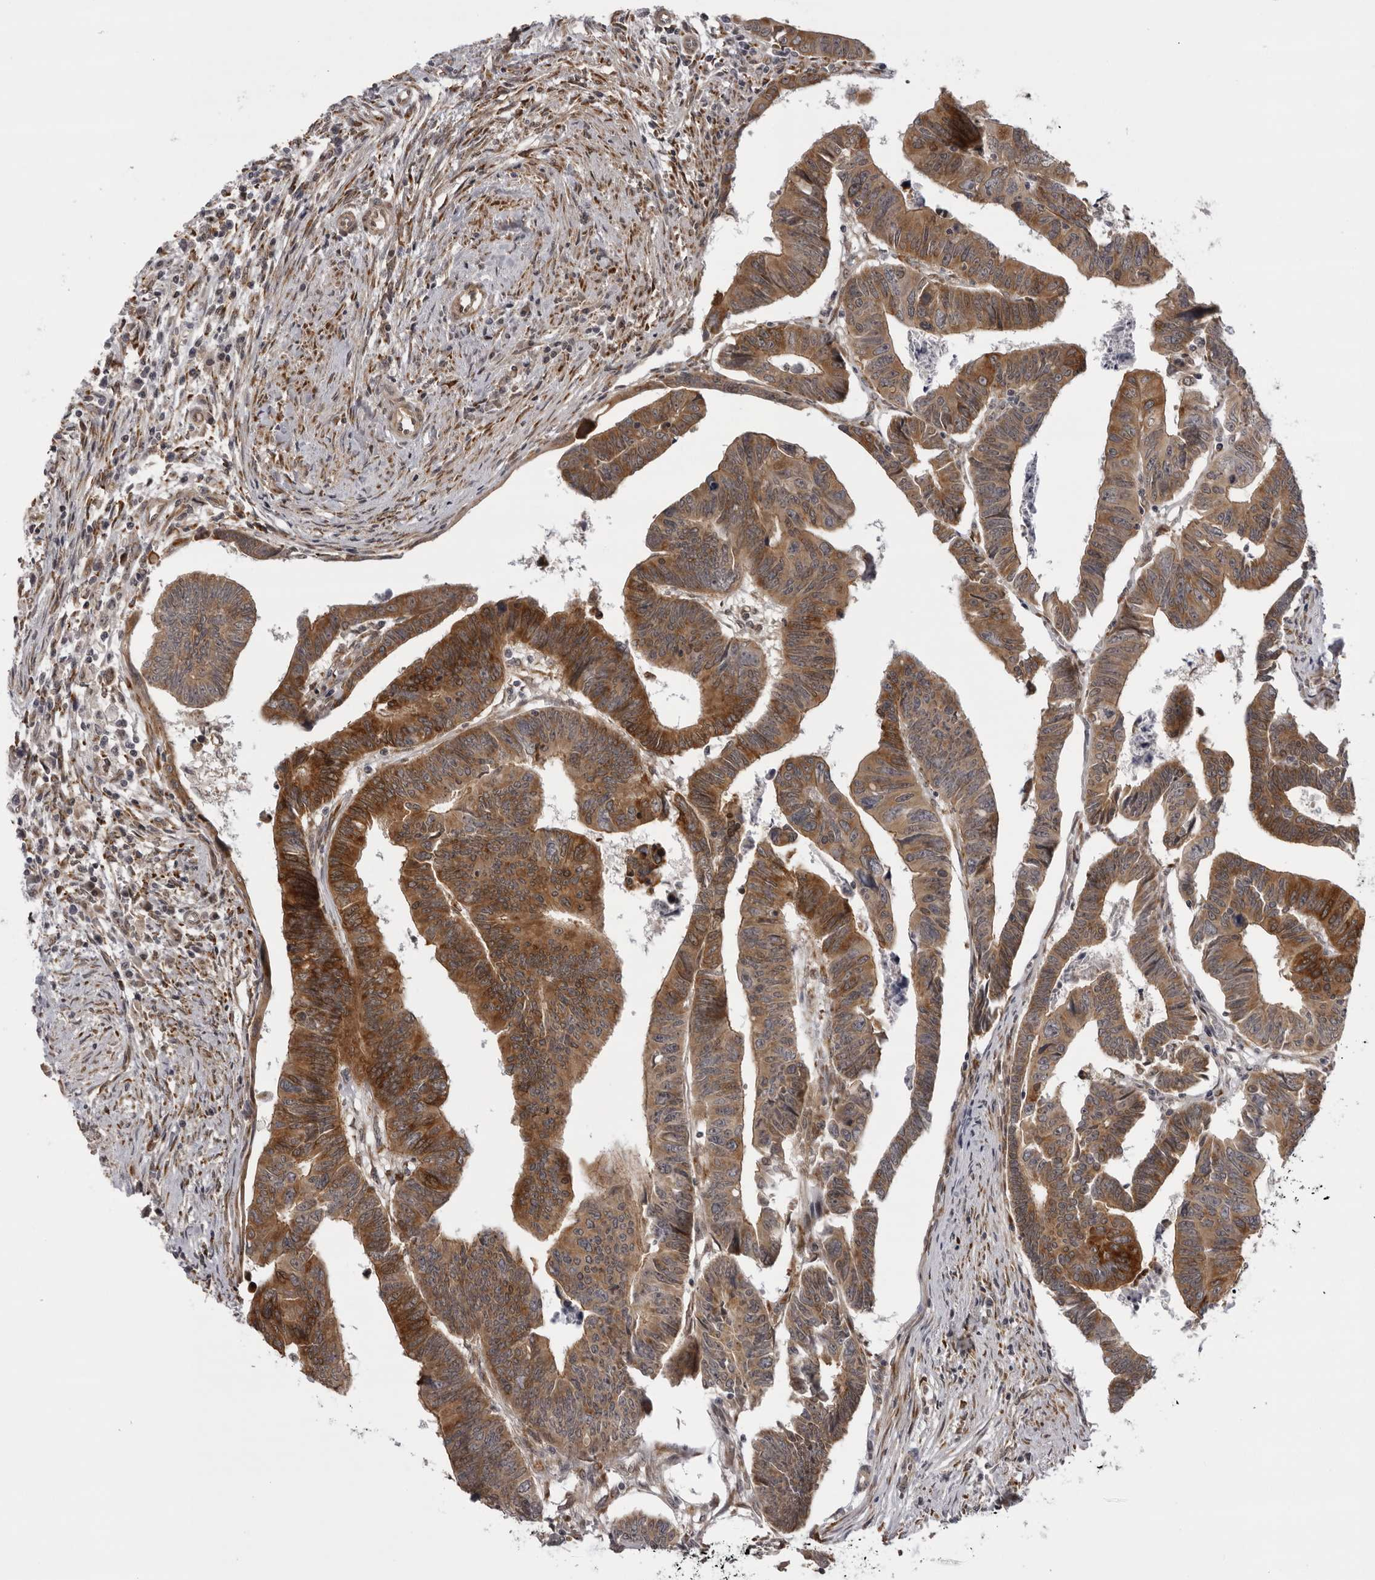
{"staining": {"intensity": "moderate", "quantity": ">75%", "location": "cytoplasmic/membranous"}, "tissue": "colorectal cancer", "cell_type": "Tumor cells", "image_type": "cancer", "snomed": [{"axis": "morphology", "description": "Adenocarcinoma, NOS"}, {"axis": "topography", "description": "Rectum"}], "caption": "This micrograph shows IHC staining of adenocarcinoma (colorectal), with medium moderate cytoplasmic/membranous staining in approximately >75% of tumor cells.", "gene": "DNAH14", "patient": {"sex": "female", "age": 65}}